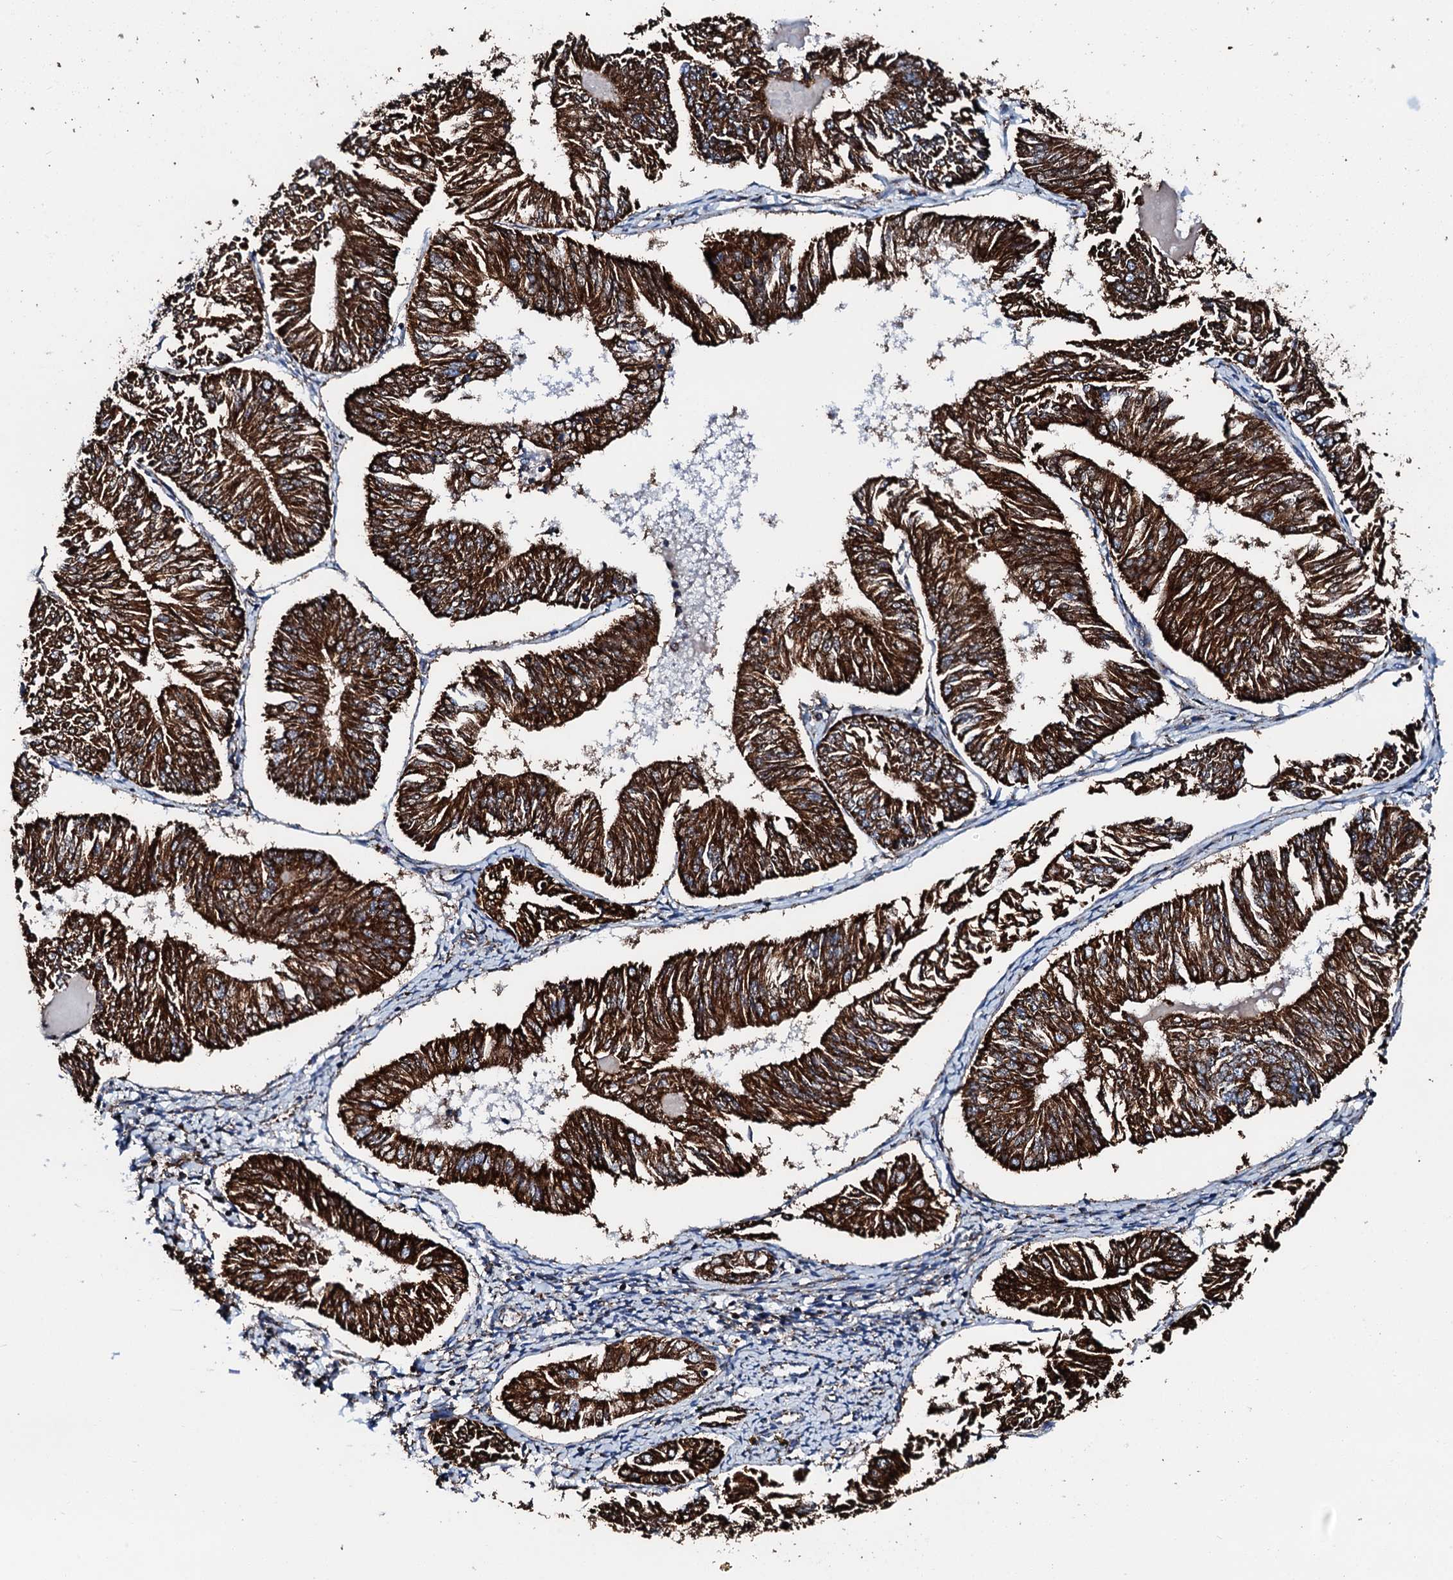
{"staining": {"intensity": "strong", "quantity": ">75%", "location": "cytoplasmic/membranous"}, "tissue": "endometrial cancer", "cell_type": "Tumor cells", "image_type": "cancer", "snomed": [{"axis": "morphology", "description": "Adenocarcinoma, NOS"}, {"axis": "topography", "description": "Endometrium"}], "caption": "This image exhibits immunohistochemistry staining of endometrial cancer (adenocarcinoma), with high strong cytoplasmic/membranous positivity in approximately >75% of tumor cells.", "gene": "HADH", "patient": {"sex": "female", "age": 58}}